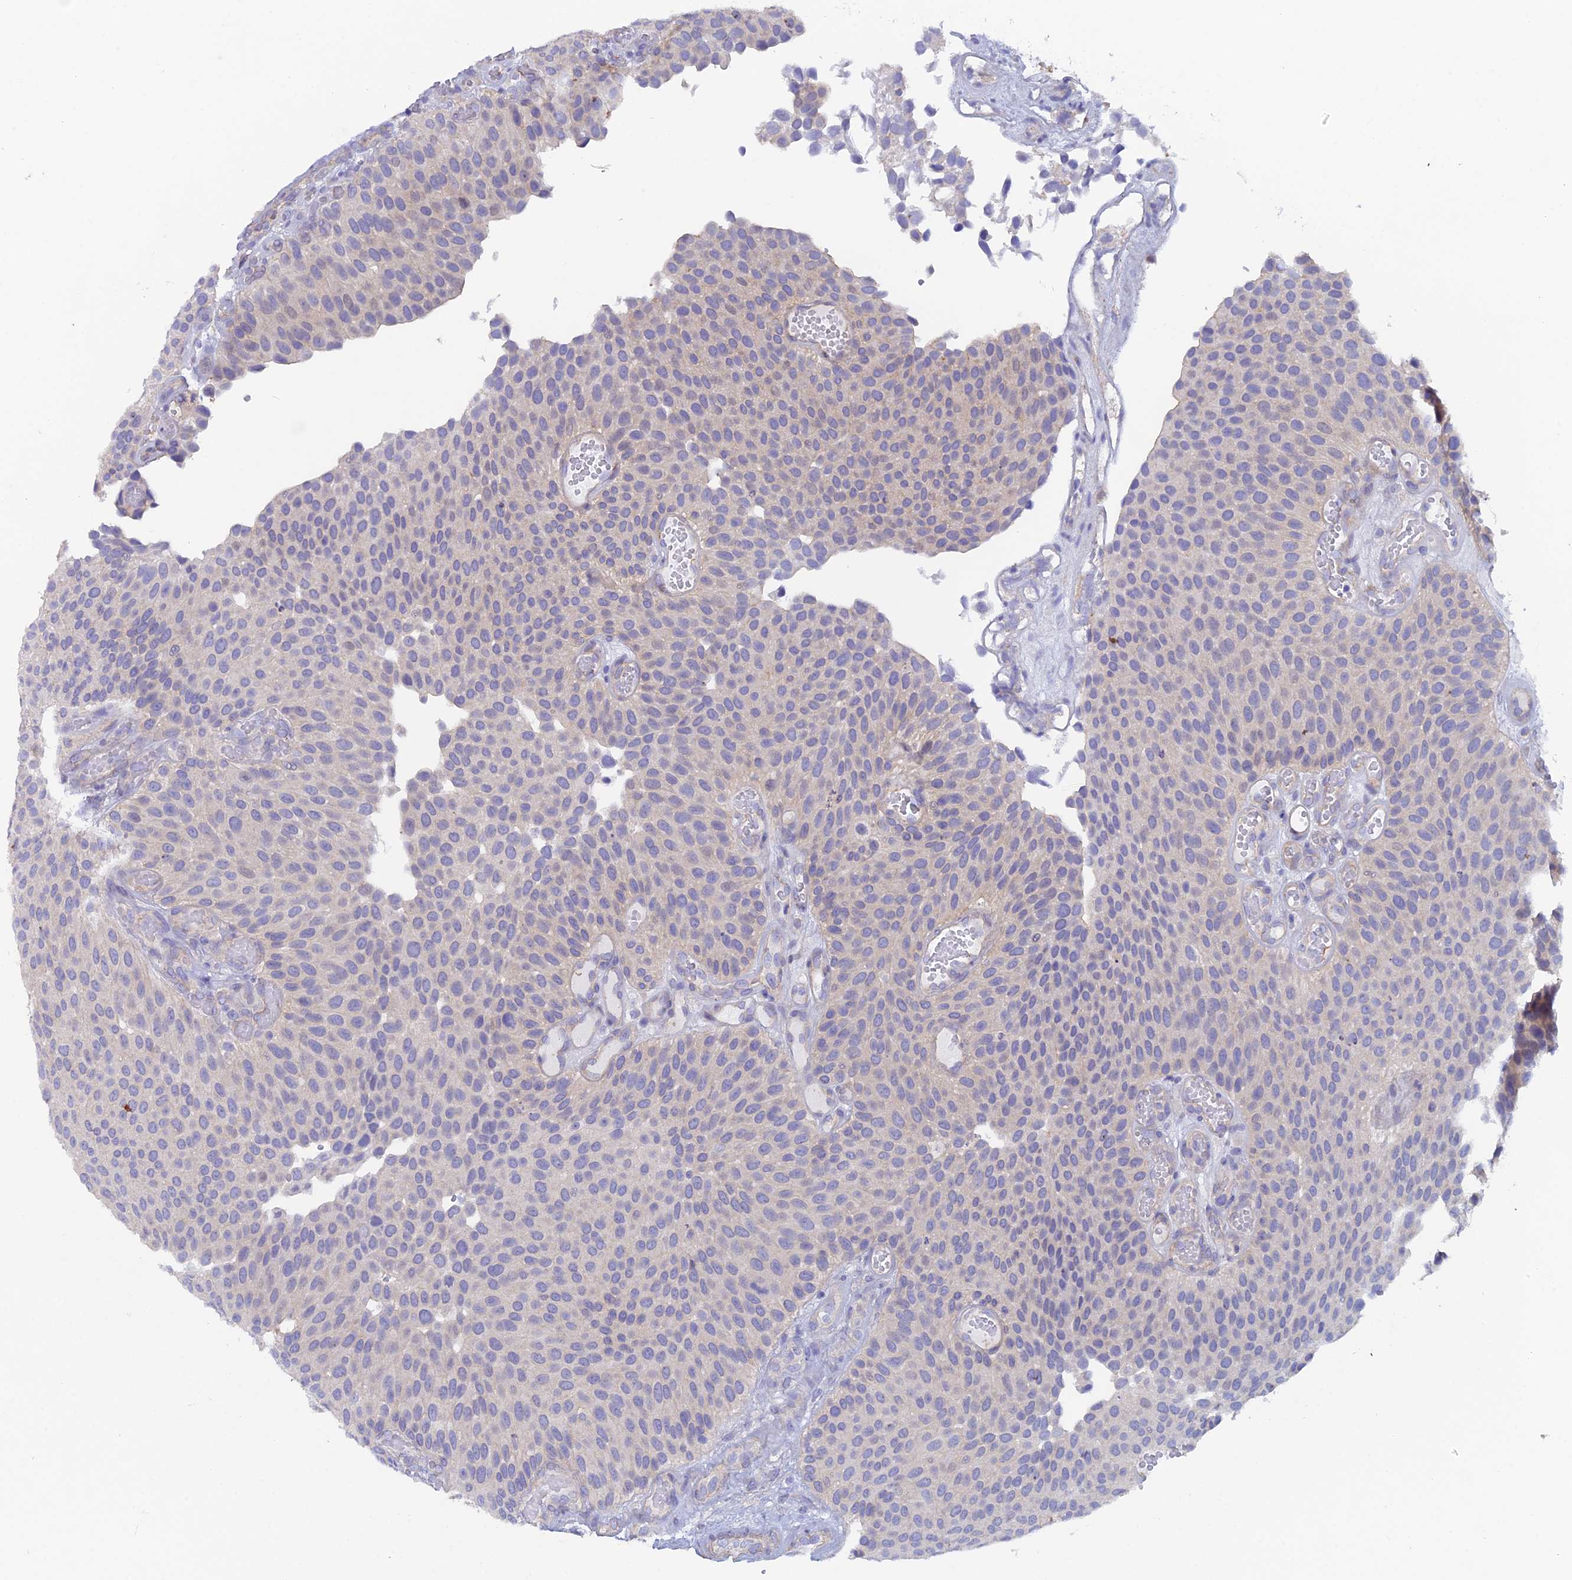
{"staining": {"intensity": "weak", "quantity": "<25%", "location": "cytoplasmic/membranous"}, "tissue": "urothelial cancer", "cell_type": "Tumor cells", "image_type": "cancer", "snomed": [{"axis": "morphology", "description": "Urothelial carcinoma, Low grade"}, {"axis": "topography", "description": "Urinary bladder"}], "caption": "Urothelial cancer was stained to show a protein in brown. There is no significant positivity in tumor cells.", "gene": "FZR1", "patient": {"sex": "male", "age": 89}}